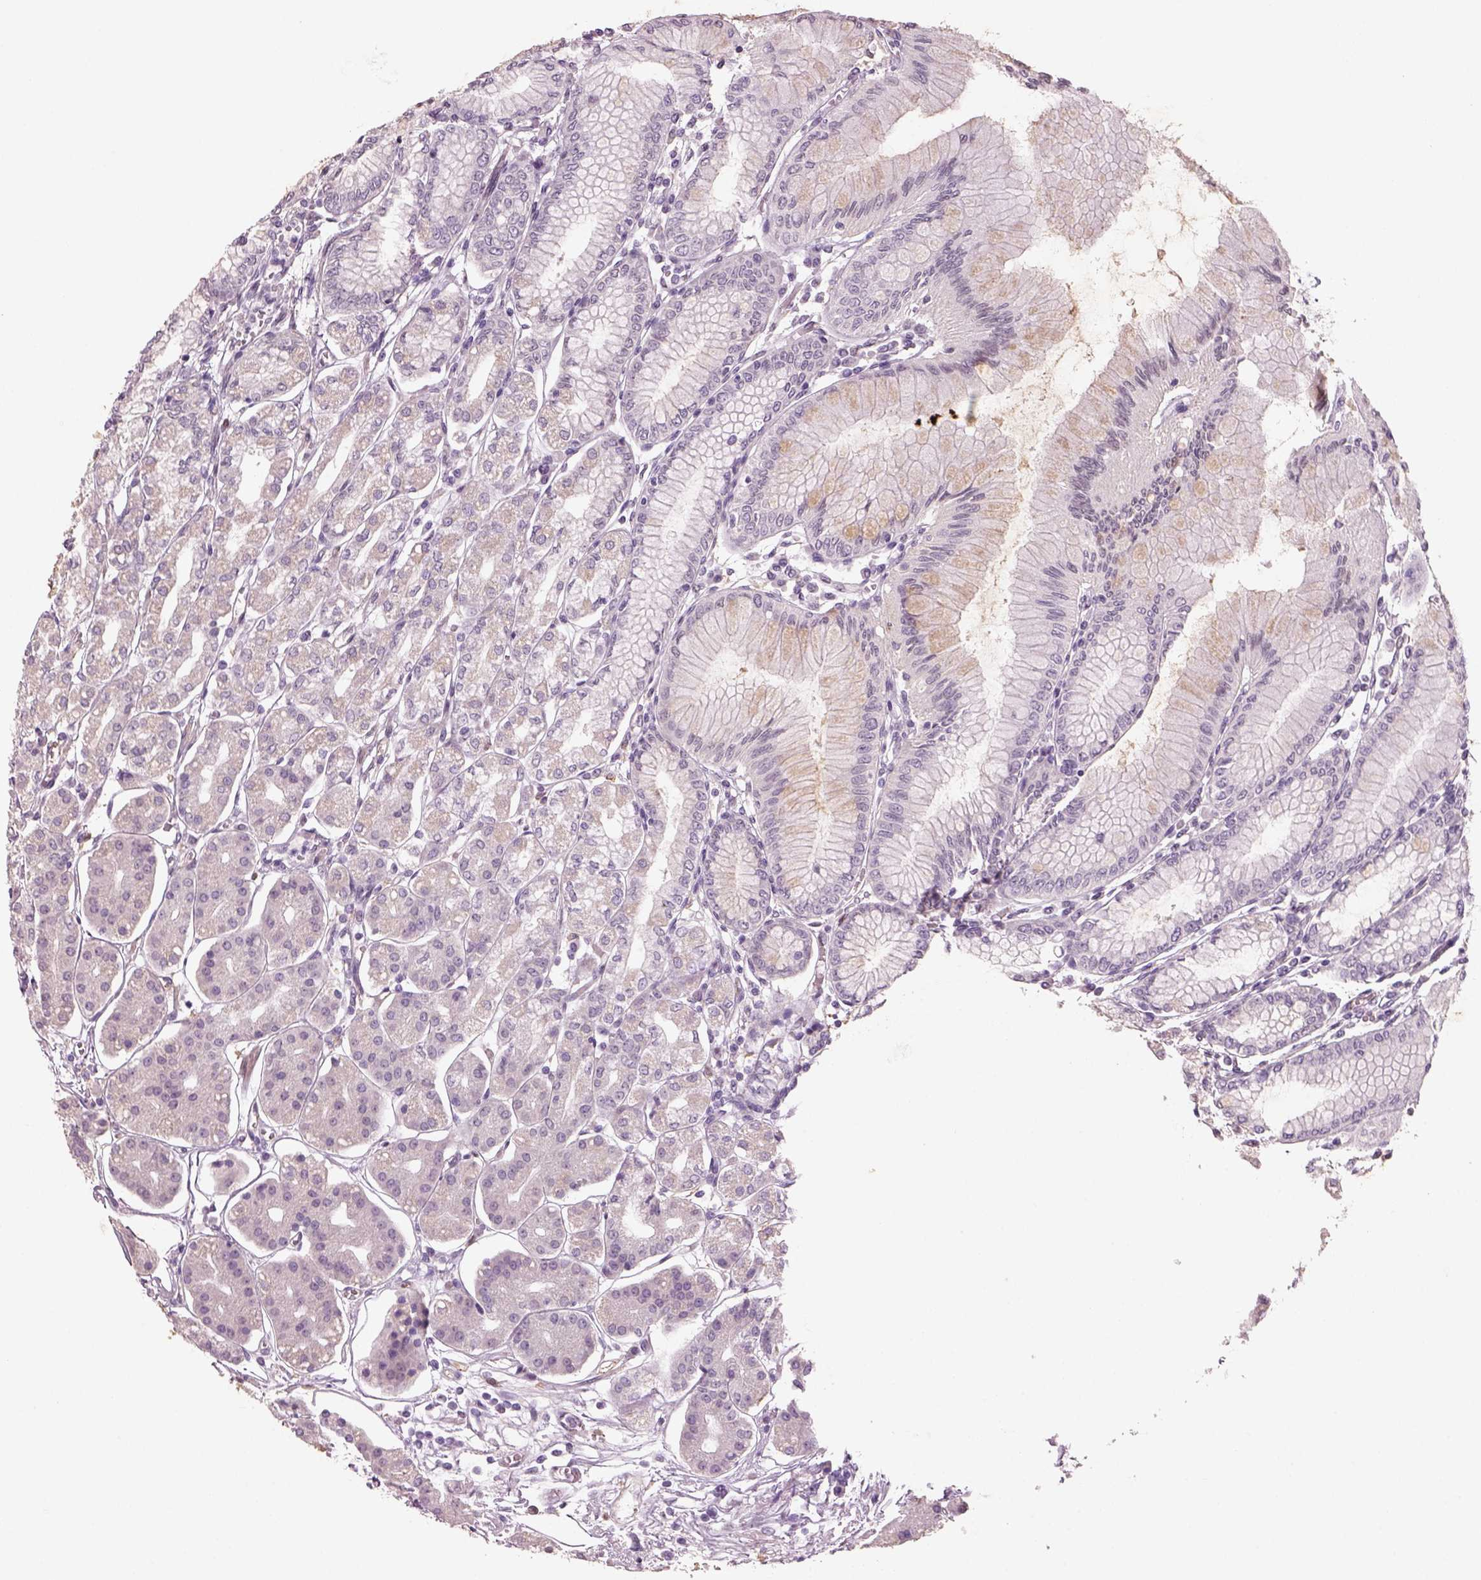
{"staining": {"intensity": "weak", "quantity": "<25%", "location": "cytoplasmic/membranous"}, "tissue": "stomach", "cell_type": "Glandular cells", "image_type": "normal", "snomed": [{"axis": "morphology", "description": "Normal tissue, NOS"}, {"axis": "topography", "description": "Skeletal muscle"}, {"axis": "topography", "description": "Stomach"}], "caption": "High magnification brightfield microscopy of benign stomach stained with DAB (3,3'-diaminobenzidine) (brown) and counterstained with hematoxylin (blue): glandular cells show no significant staining. (Brightfield microscopy of DAB (3,3'-diaminobenzidine) IHC at high magnification).", "gene": "NAT8B", "patient": {"sex": "female", "age": 57}}